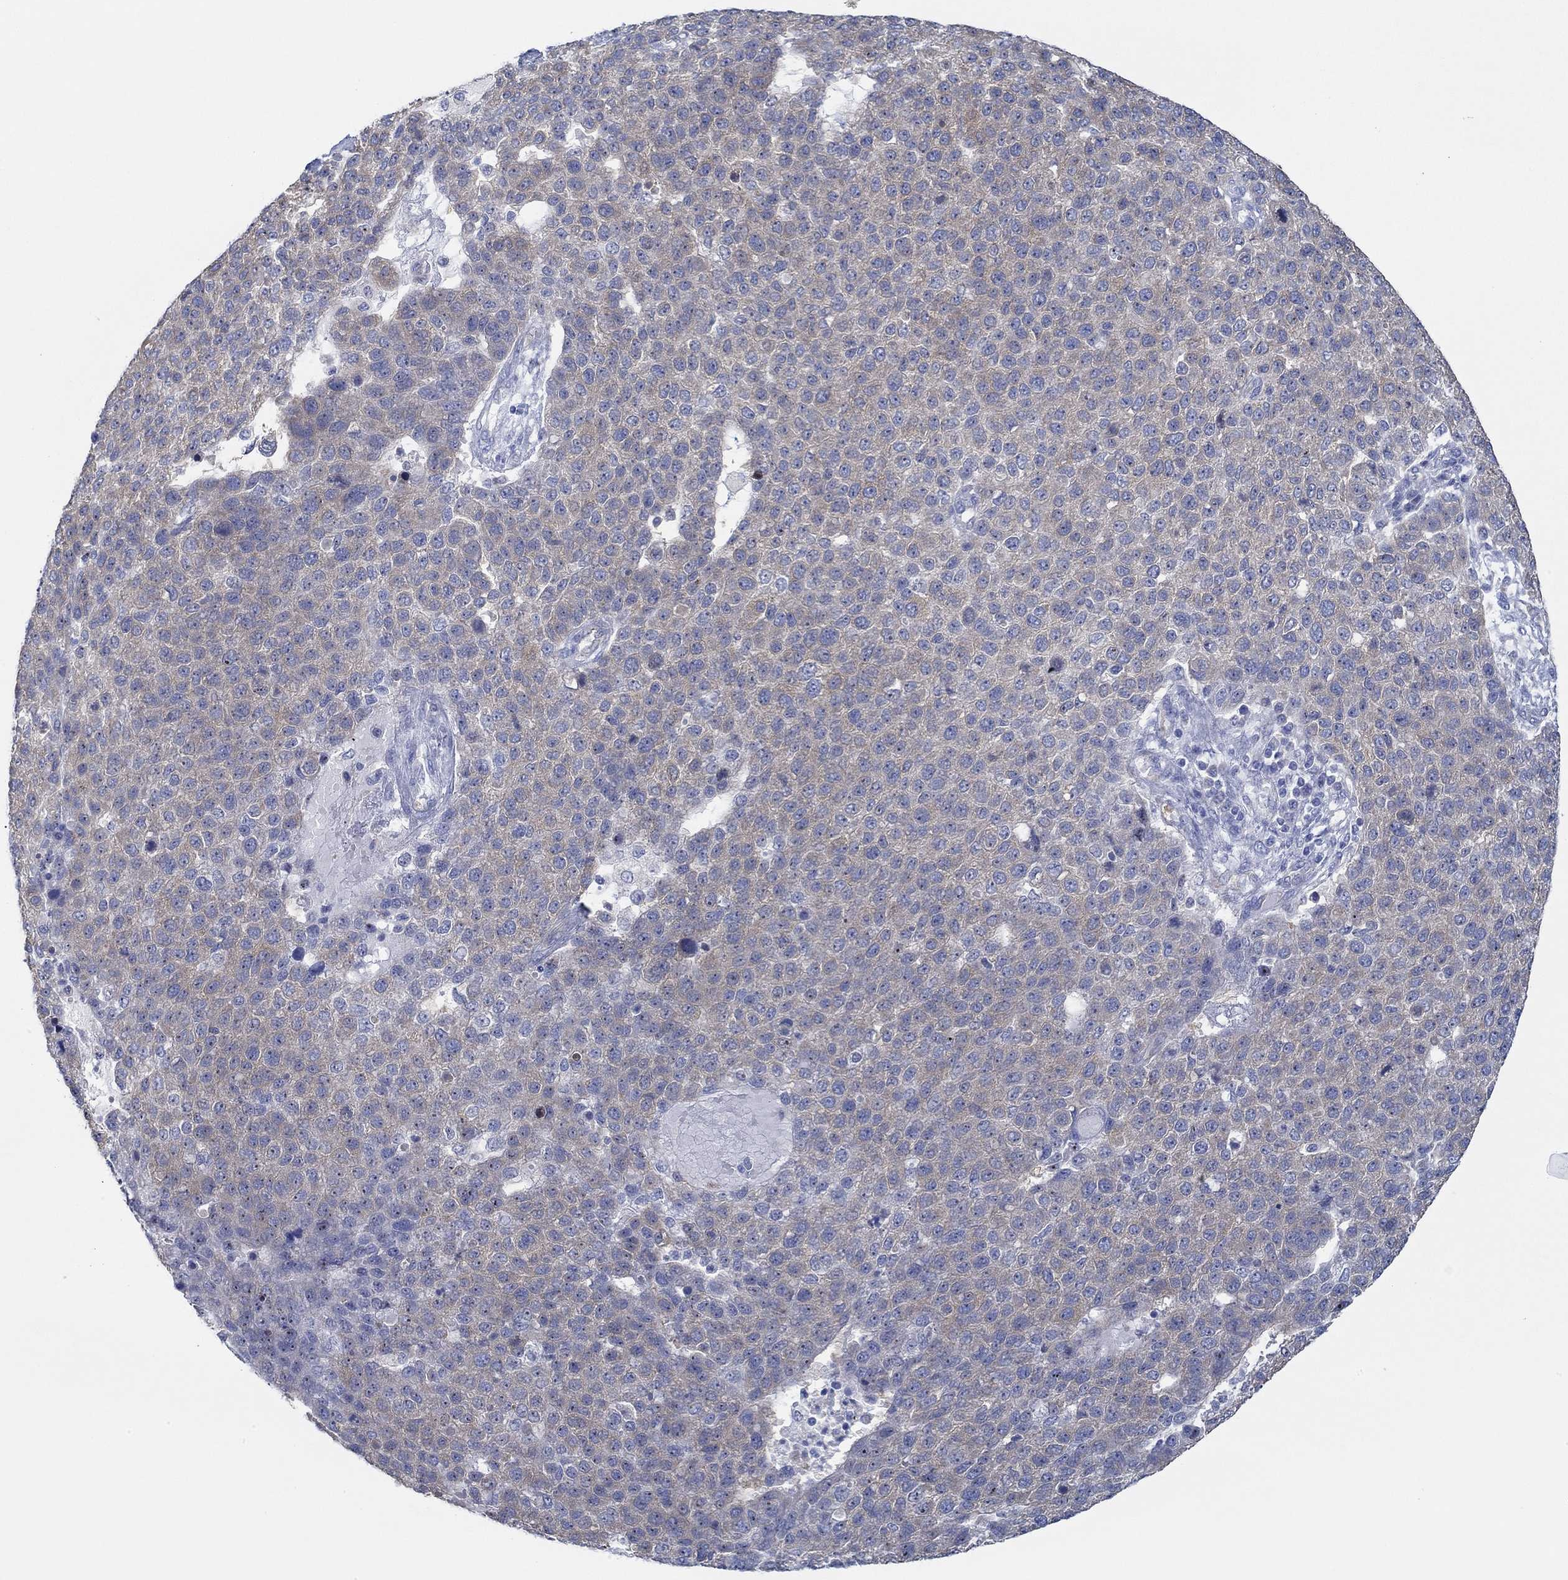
{"staining": {"intensity": "weak", "quantity": "25%-75%", "location": "cytoplasmic/membranous"}, "tissue": "pancreatic cancer", "cell_type": "Tumor cells", "image_type": "cancer", "snomed": [{"axis": "morphology", "description": "Adenocarcinoma, NOS"}, {"axis": "topography", "description": "Pancreas"}], "caption": "Immunohistochemical staining of human pancreatic adenocarcinoma displays weak cytoplasmic/membranous protein expression in about 25%-75% of tumor cells.", "gene": "SLC27A3", "patient": {"sex": "female", "age": 61}}